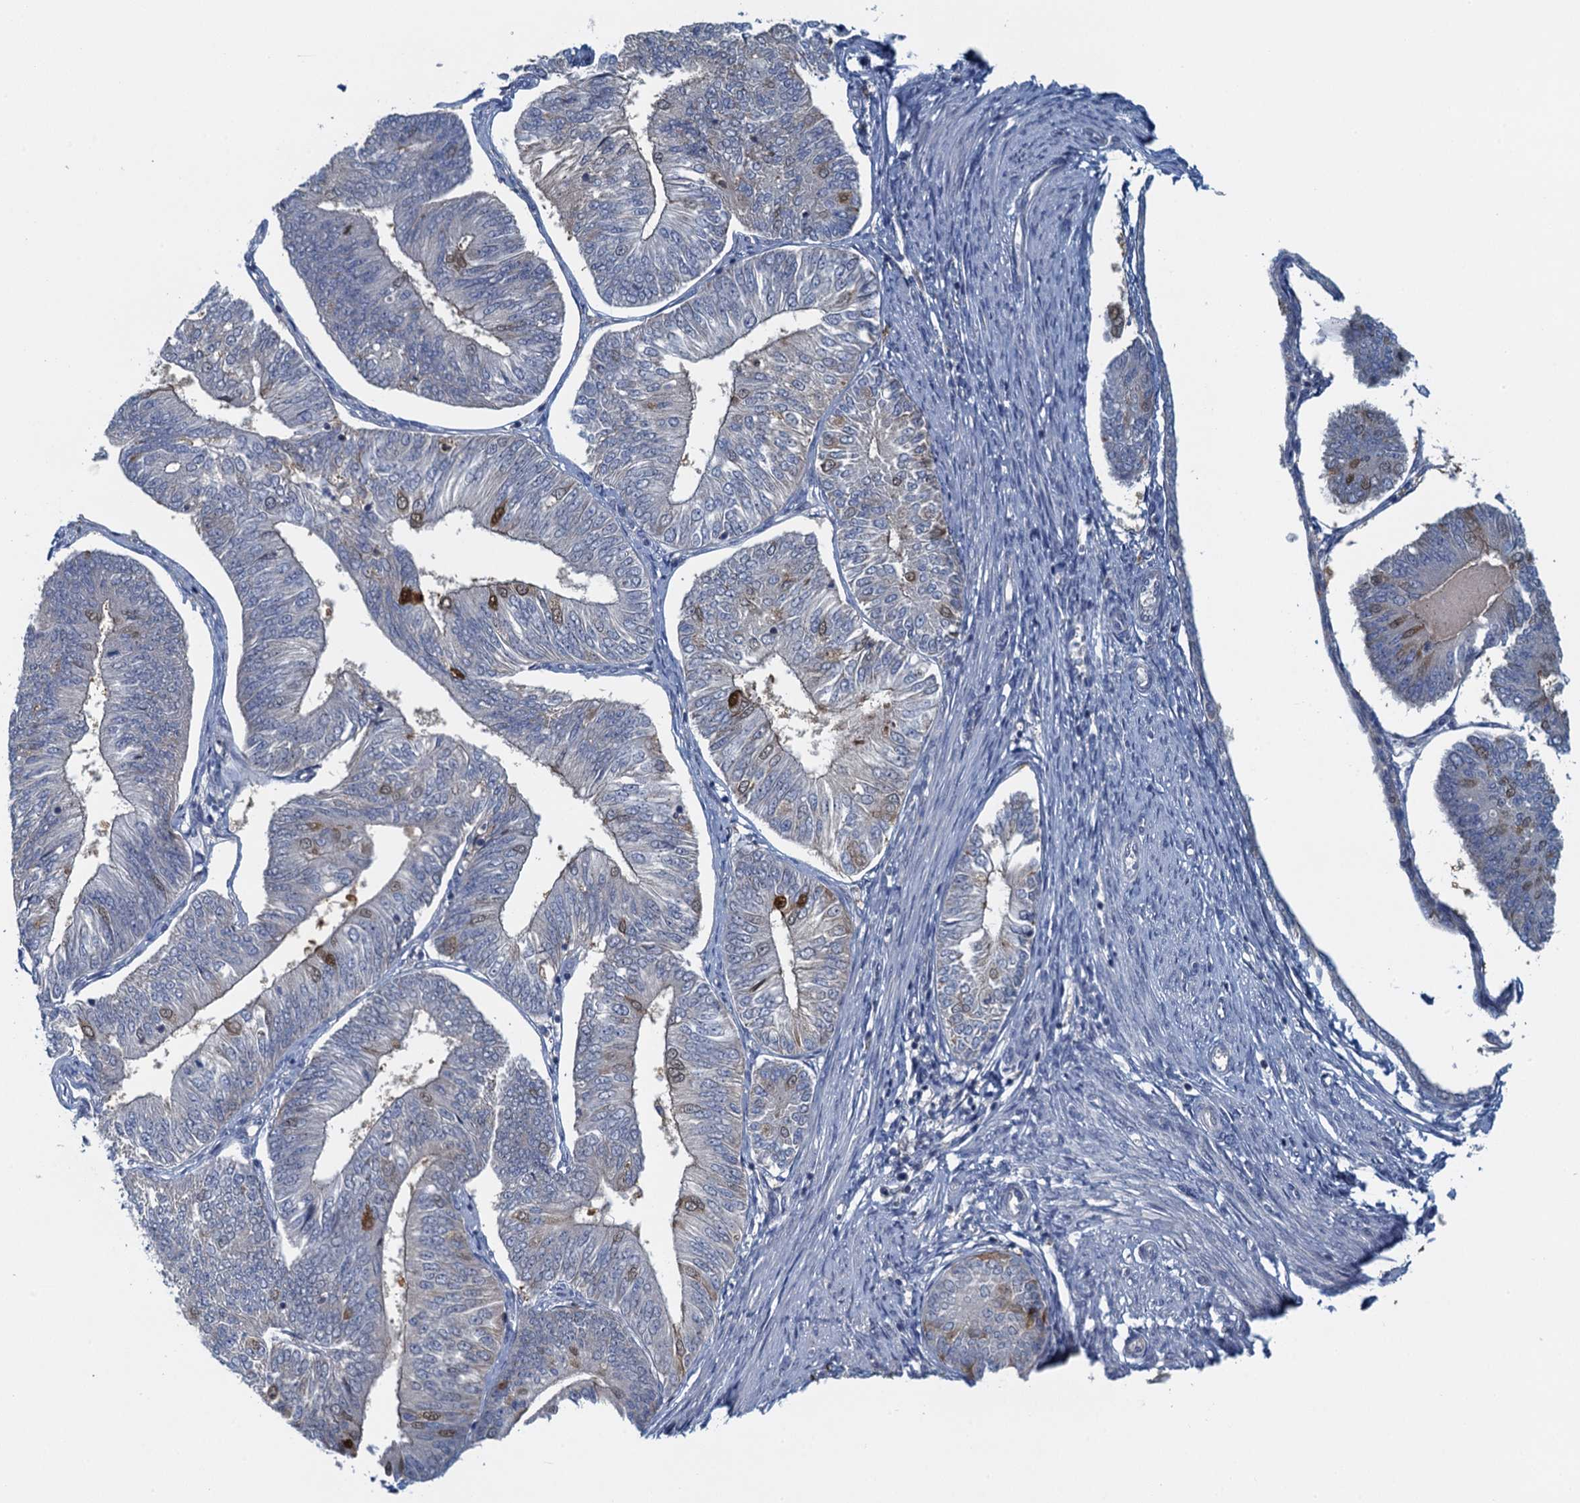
{"staining": {"intensity": "weak", "quantity": "<25%", "location": "nuclear"}, "tissue": "endometrial cancer", "cell_type": "Tumor cells", "image_type": "cancer", "snomed": [{"axis": "morphology", "description": "Adenocarcinoma, NOS"}, {"axis": "topography", "description": "Endometrium"}], "caption": "Immunohistochemistry (IHC) image of neoplastic tissue: endometrial adenocarcinoma stained with DAB (3,3'-diaminobenzidine) shows no significant protein staining in tumor cells.", "gene": "NCKAP1L", "patient": {"sex": "female", "age": 58}}